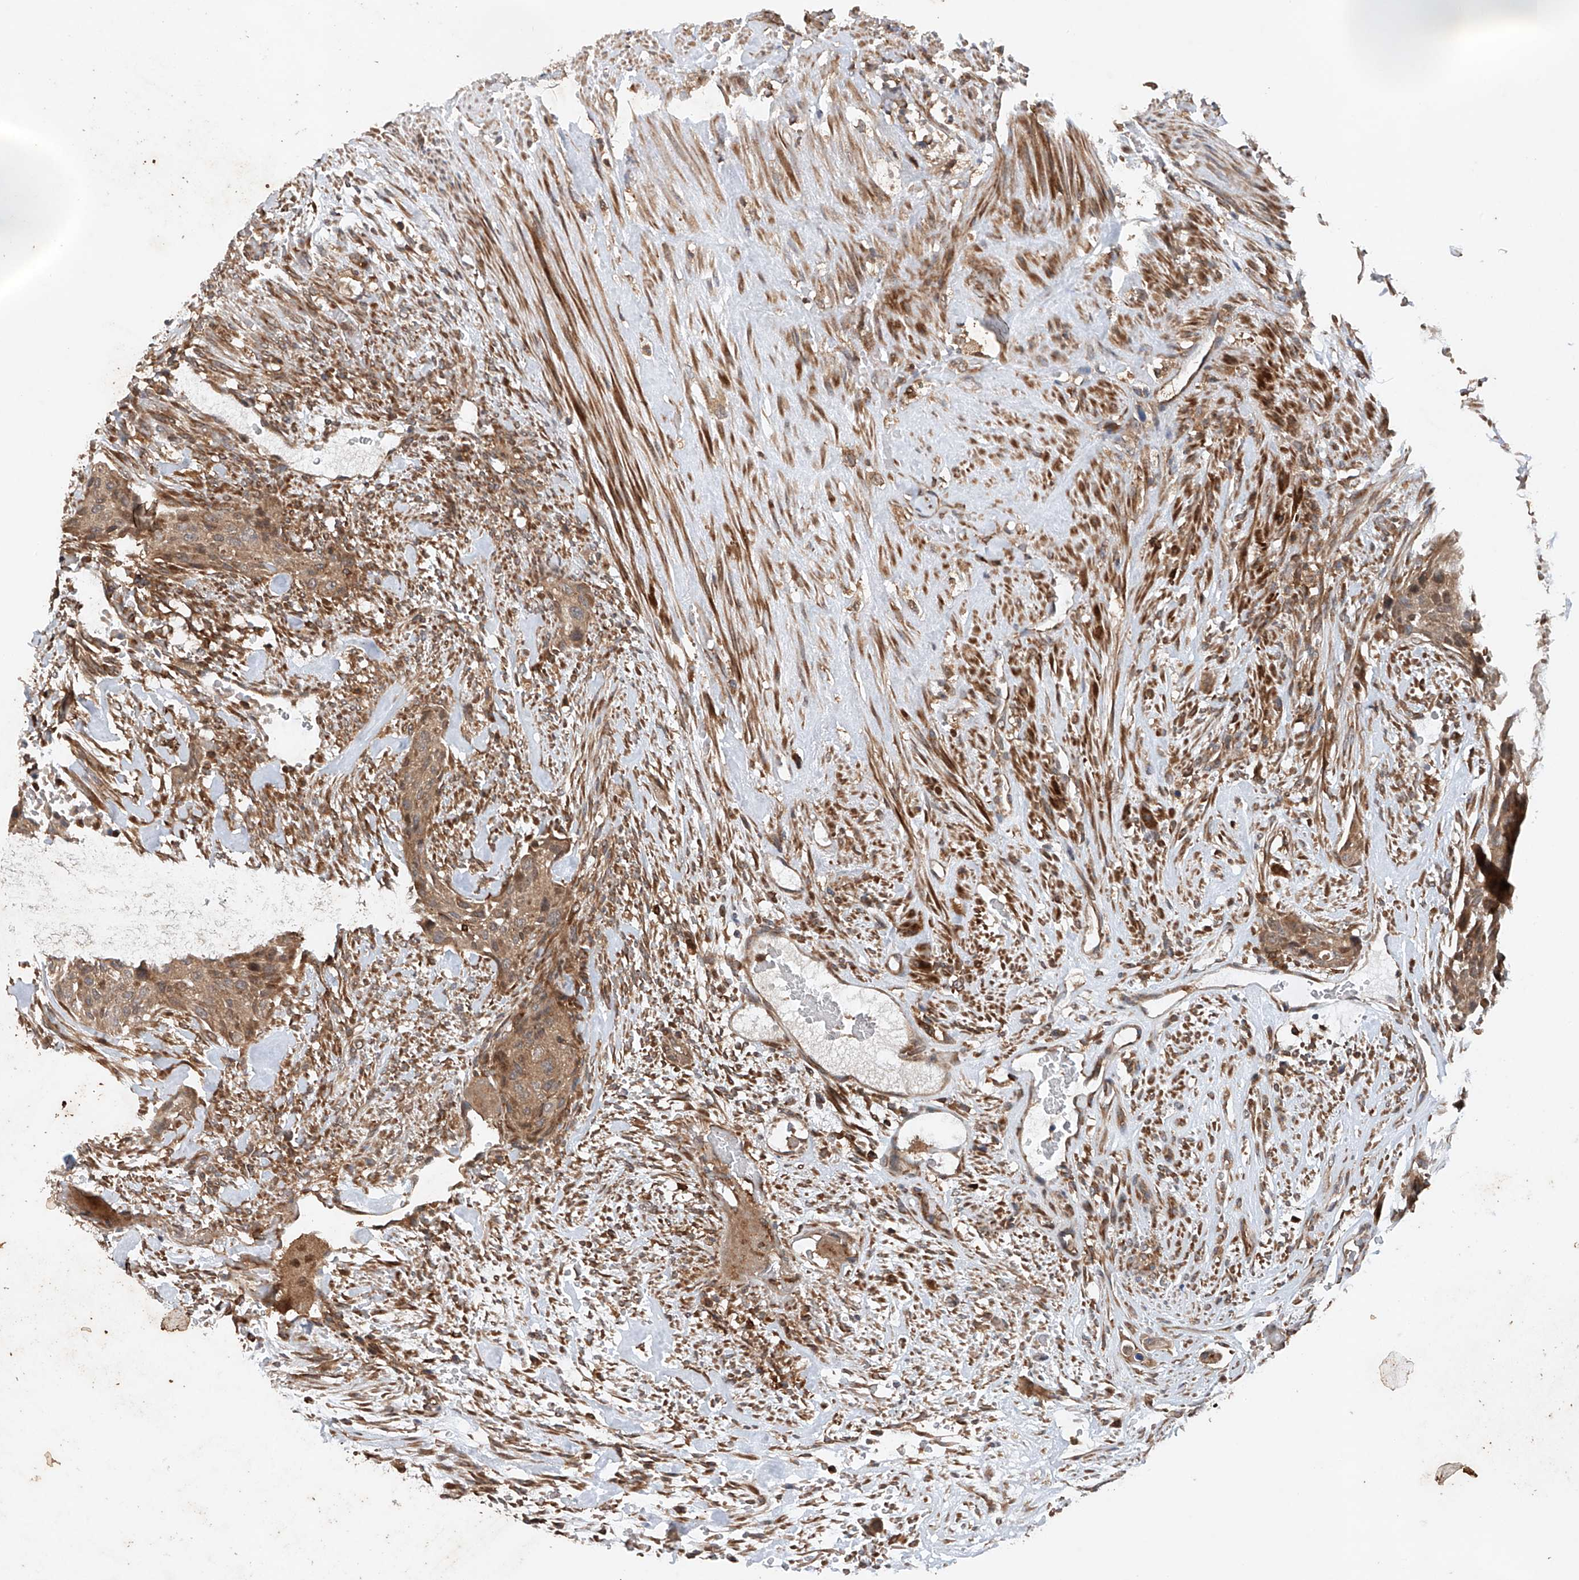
{"staining": {"intensity": "weak", "quantity": ">75%", "location": "cytoplasmic/membranous"}, "tissue": "urothelial cancer", "cell_type": "Tumor cells", "image_type": "cancer", "snomed": [{"axis": "morphology", "description": "Urothelial carcinoma, High grade"}, {"axis": "topography", "description": "Urinary bladder"}], "caption": "A micrograph showing weak cytoplasmic/membranous positivity in about >75% of tumor cells in urothelial cancer, as visualized by brown immunohistochemical staining.", "gene": "CEP85L", "patient": {"sex": "male", "age": 35}}